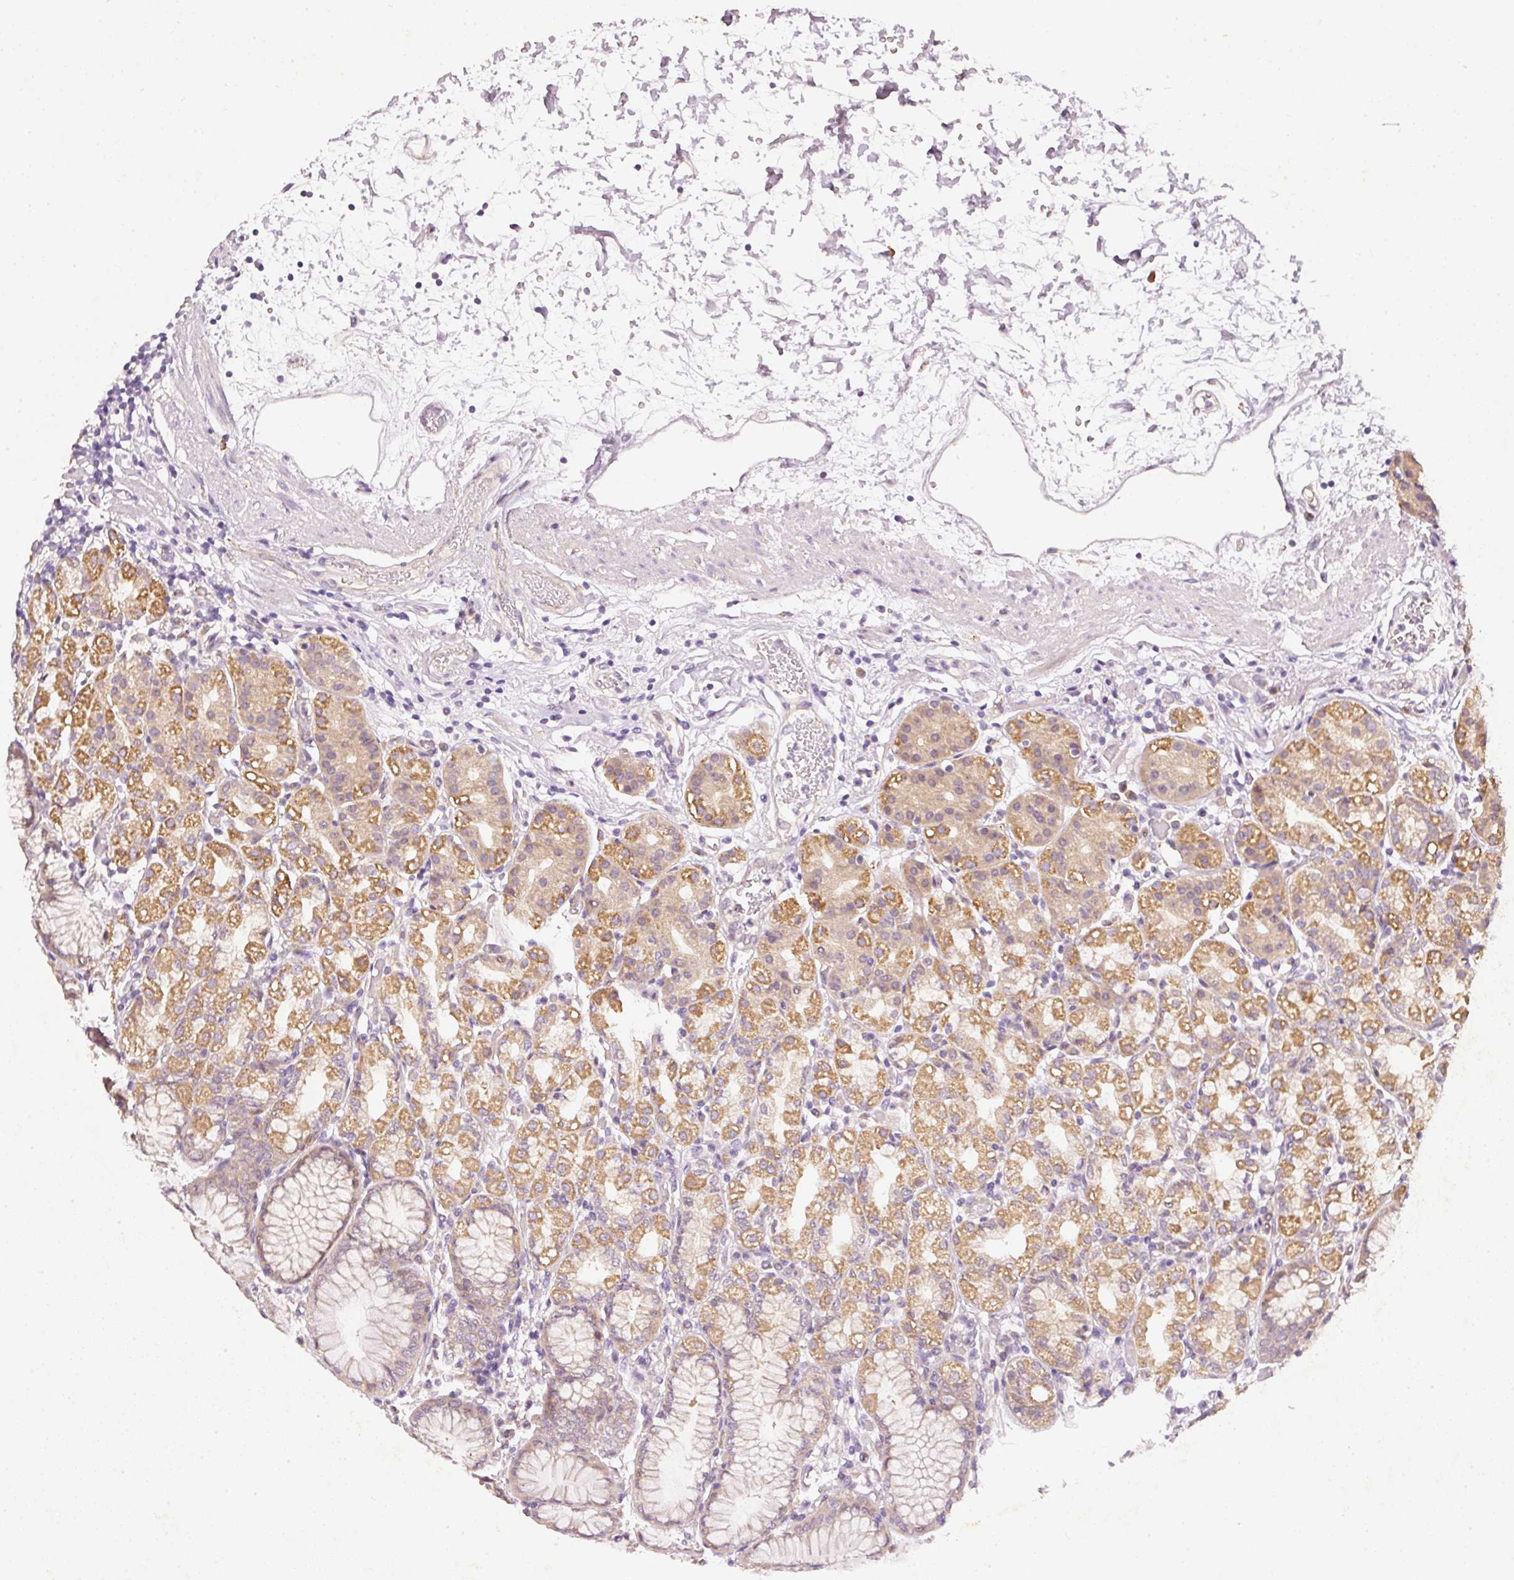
{"staining": {"intensity": "moderate", "quantity": ">75%", "location": "cytoplasmic/membranous"}, "tissue": "stomach", "cell_type": "Glandular cells", "image_type": "normal", "snomed": [{"axis": "morphology", "description": "Normal tissue, NOS"}, {"axis": "topography", "description": "Stomach"}], "caption": "This micrograph shows immunohistochemistry (IHC) staining of normal human stomach, with medium moderate cytoplasmic/membranous staining in about >75% of glandular cells.", "gene": "RGL2", "patient": {"sex": "female", "age": 57}}